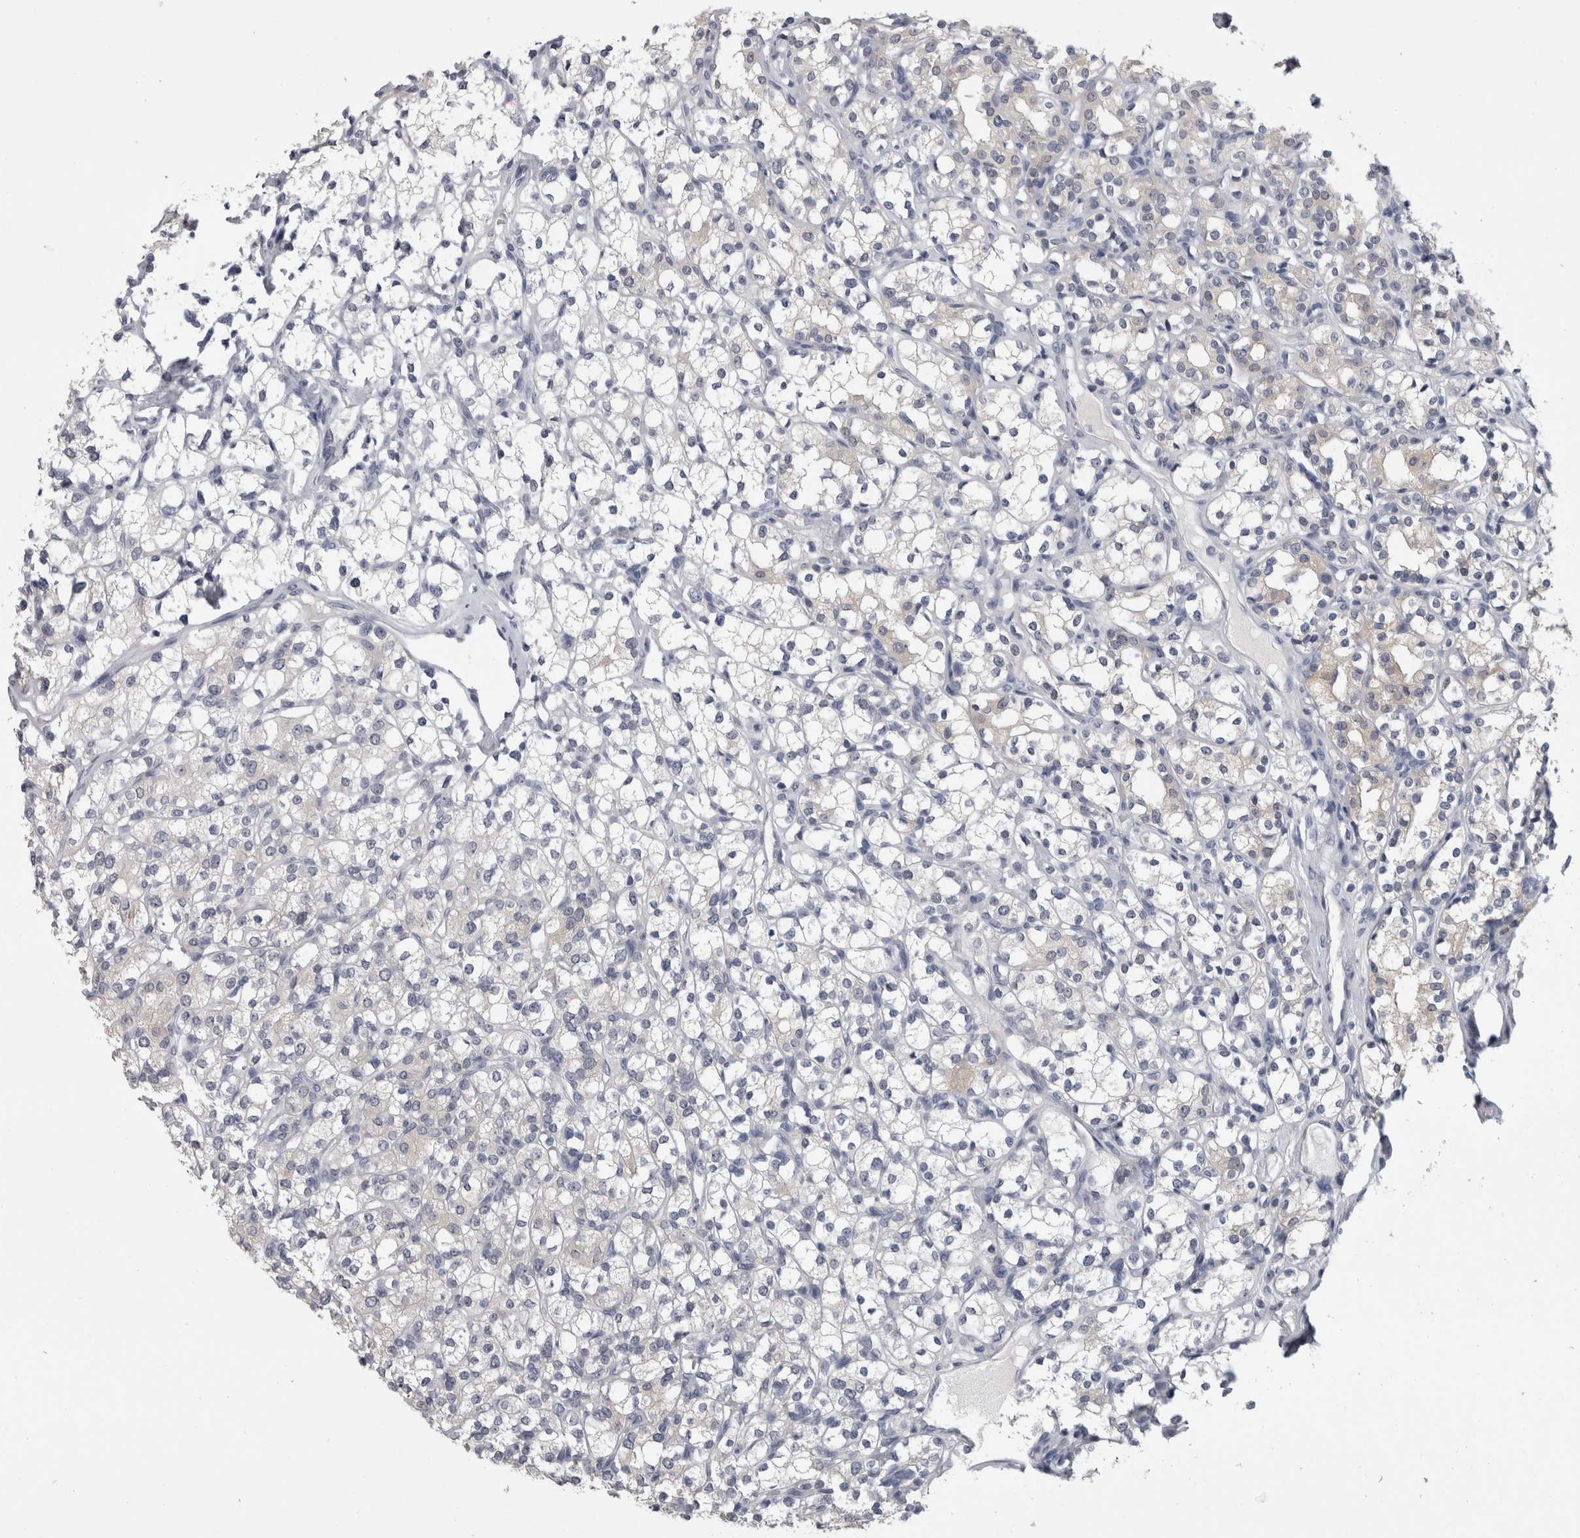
{"staining": {"intensity": "negative", "quantity": "none", "location": "none"}, "tissue": "renal cancer", "cell_type": "Tumor cells", "image_type": "cancer", "snomed": [{"axis": "morphology", "description": "Adenocarcinoma, NOS"}, {"axis": "topography", "description": "Kidney"}], "caption": "DAB immunohistochemical staining of renal adenocarcinoma reveals no significant positivity in tumor cells.", "gene": "AFMID", "patient": {"sex": "male", "age": 77}}